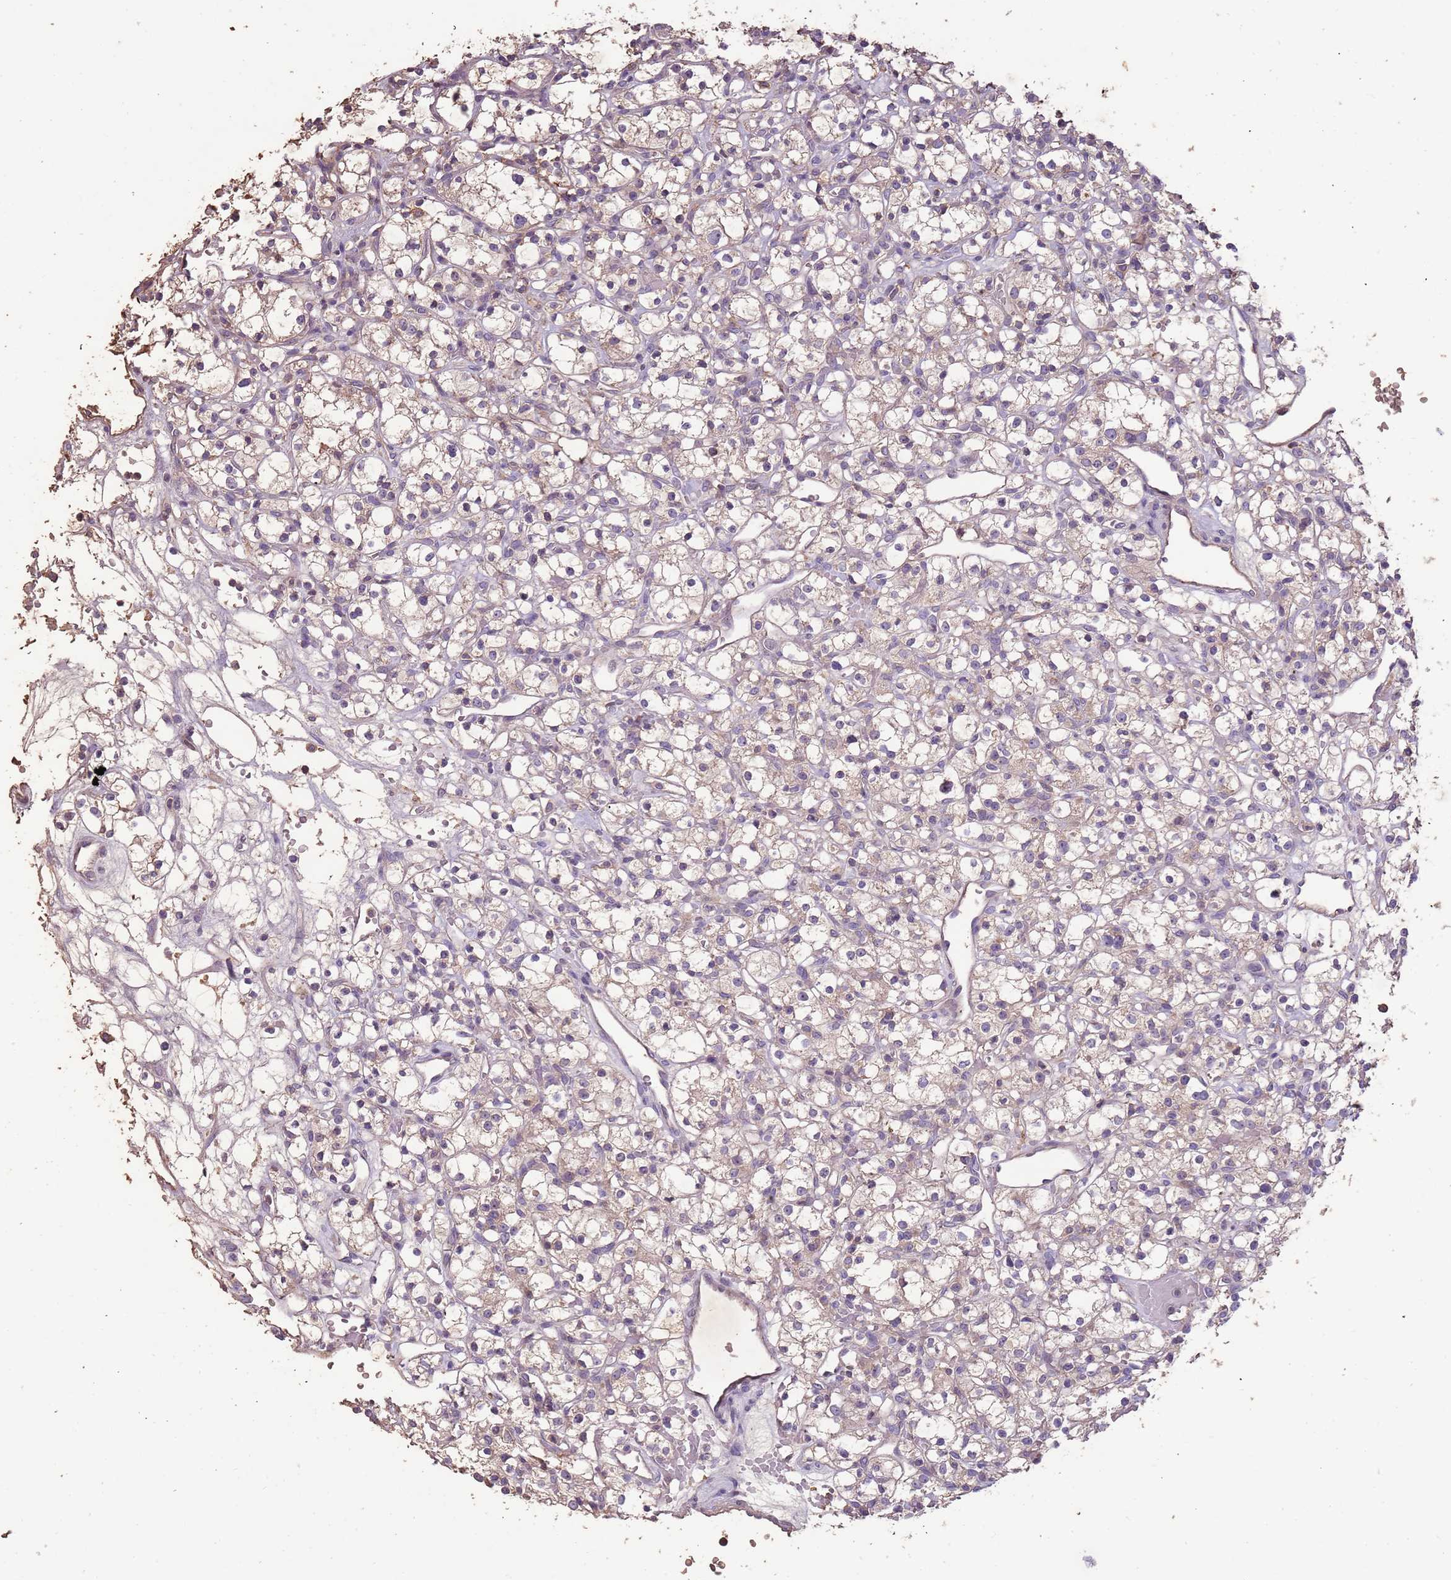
{"staining": {"intensity": "weak", "quantity": "25%-75%", "location": "cytoplasmic/membranous"}, "tissue": "renal cancer", "cell_type": "Tumor cells", "image_type": "cancer", "snomed": [{"axis": "morphology", "description": "Adenocarcinoma, NOS"}, {"axis": "topography", "description": "Kidney"}], "caption": "Immunohistochemical staining of human adenocarcinoma (renal) demonstrates weak cytoplasmic/membranous protein positivity in about 25%-75% of tumor cells. (DAB = brown stain, brightfield microscopy at high magnification).", "gene": "FECH", "patient": {"sex": "female", "age": 59}}